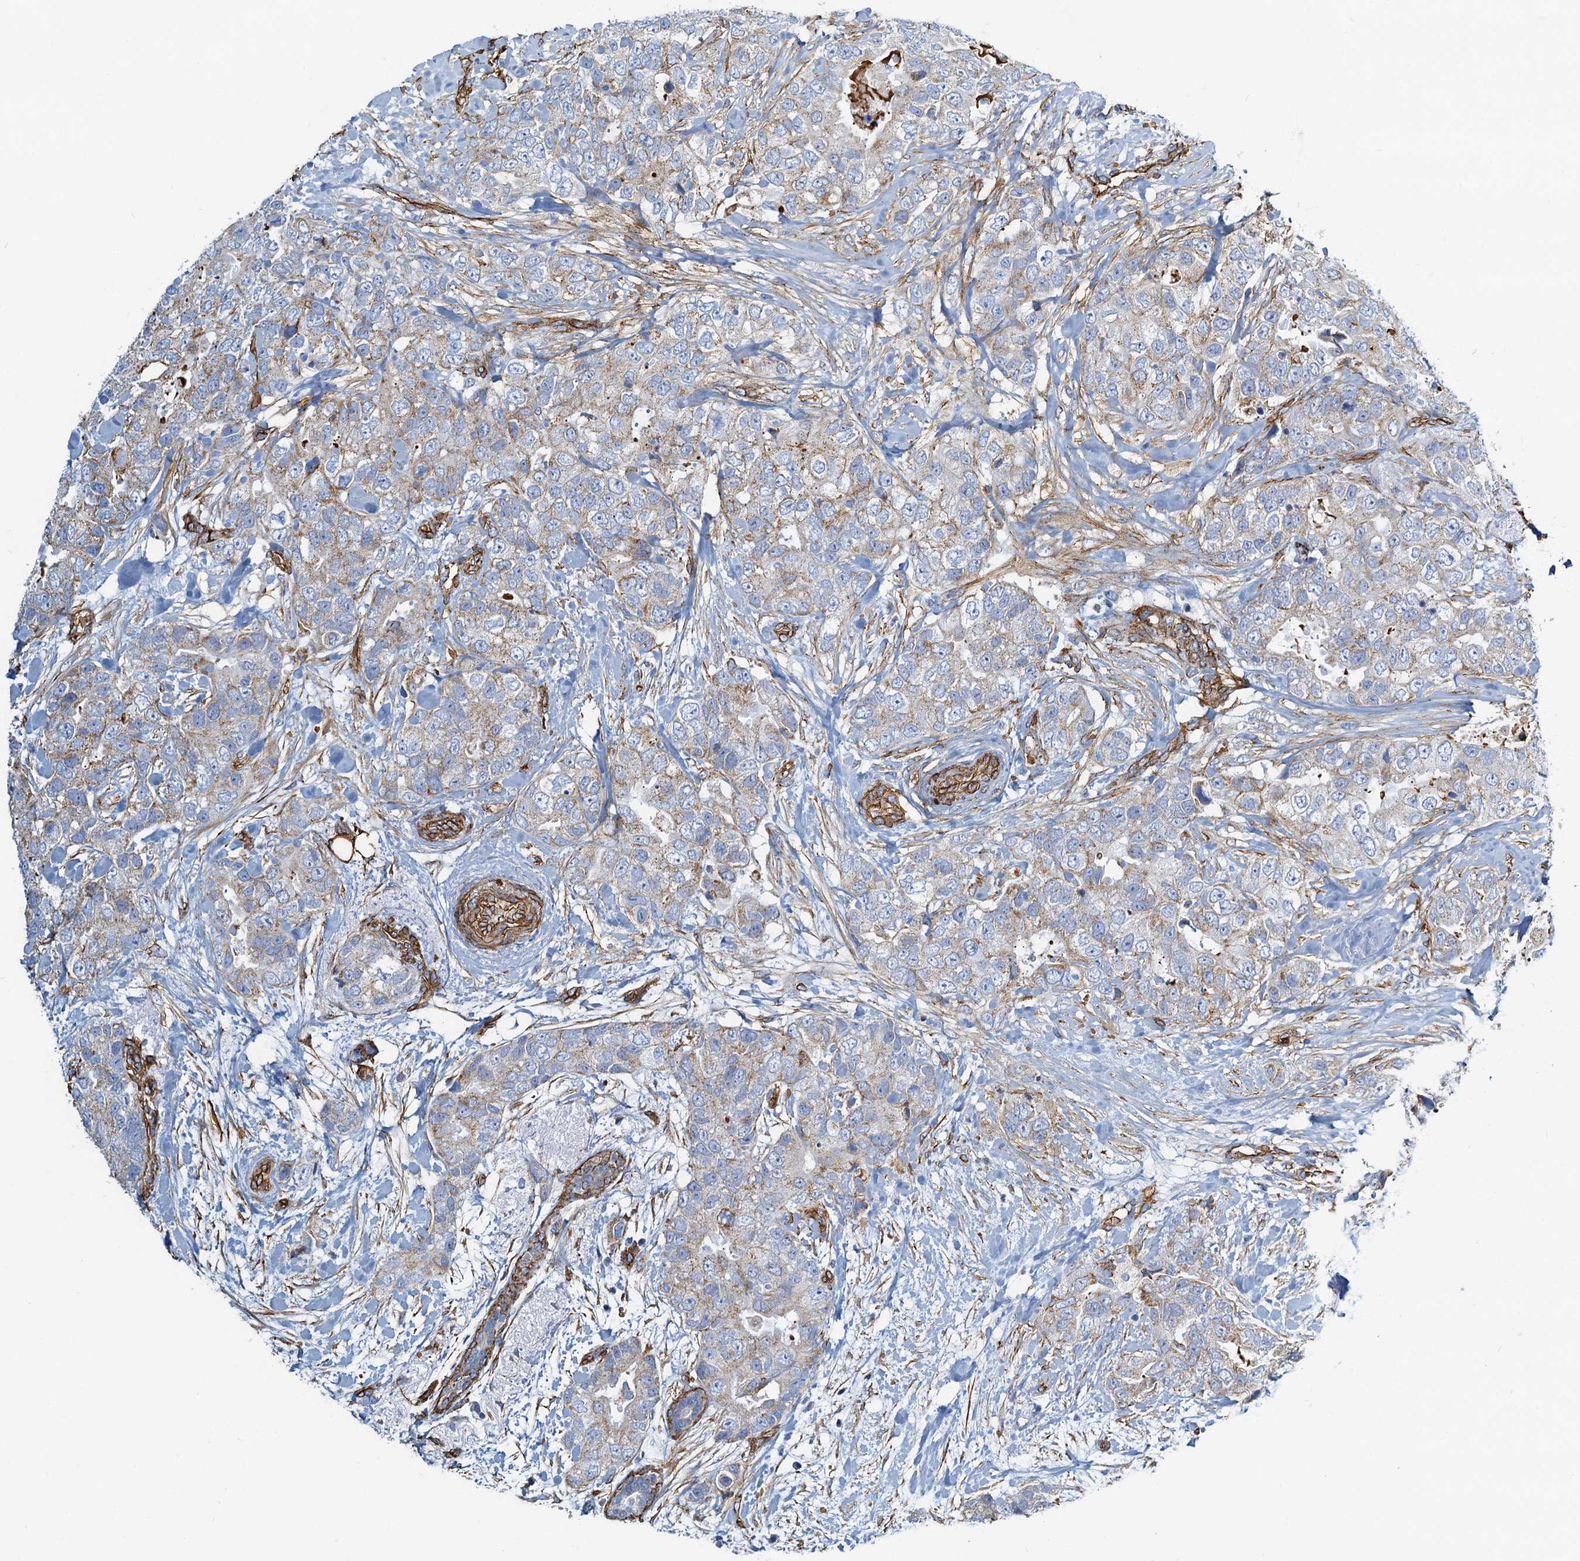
{"staining": {"intensity": "weak", "quantity": "<25%", "location": "cytoplasmic/membranous"}, "tissue": "breast cancer", "cell_type": "Tumor cells", "image_type": "cancer", "snomed": [{"axis": "morphology", "description": "Duct carcinoma"}, {"axis": "topography", "description": "Breast"}], "caption": "Tumor cells show no significant protein staining in breast cancer (infiltrating ductal carcinoma).", "gene": "DGKG", "patient": {"sex": "female", "age": 62}}